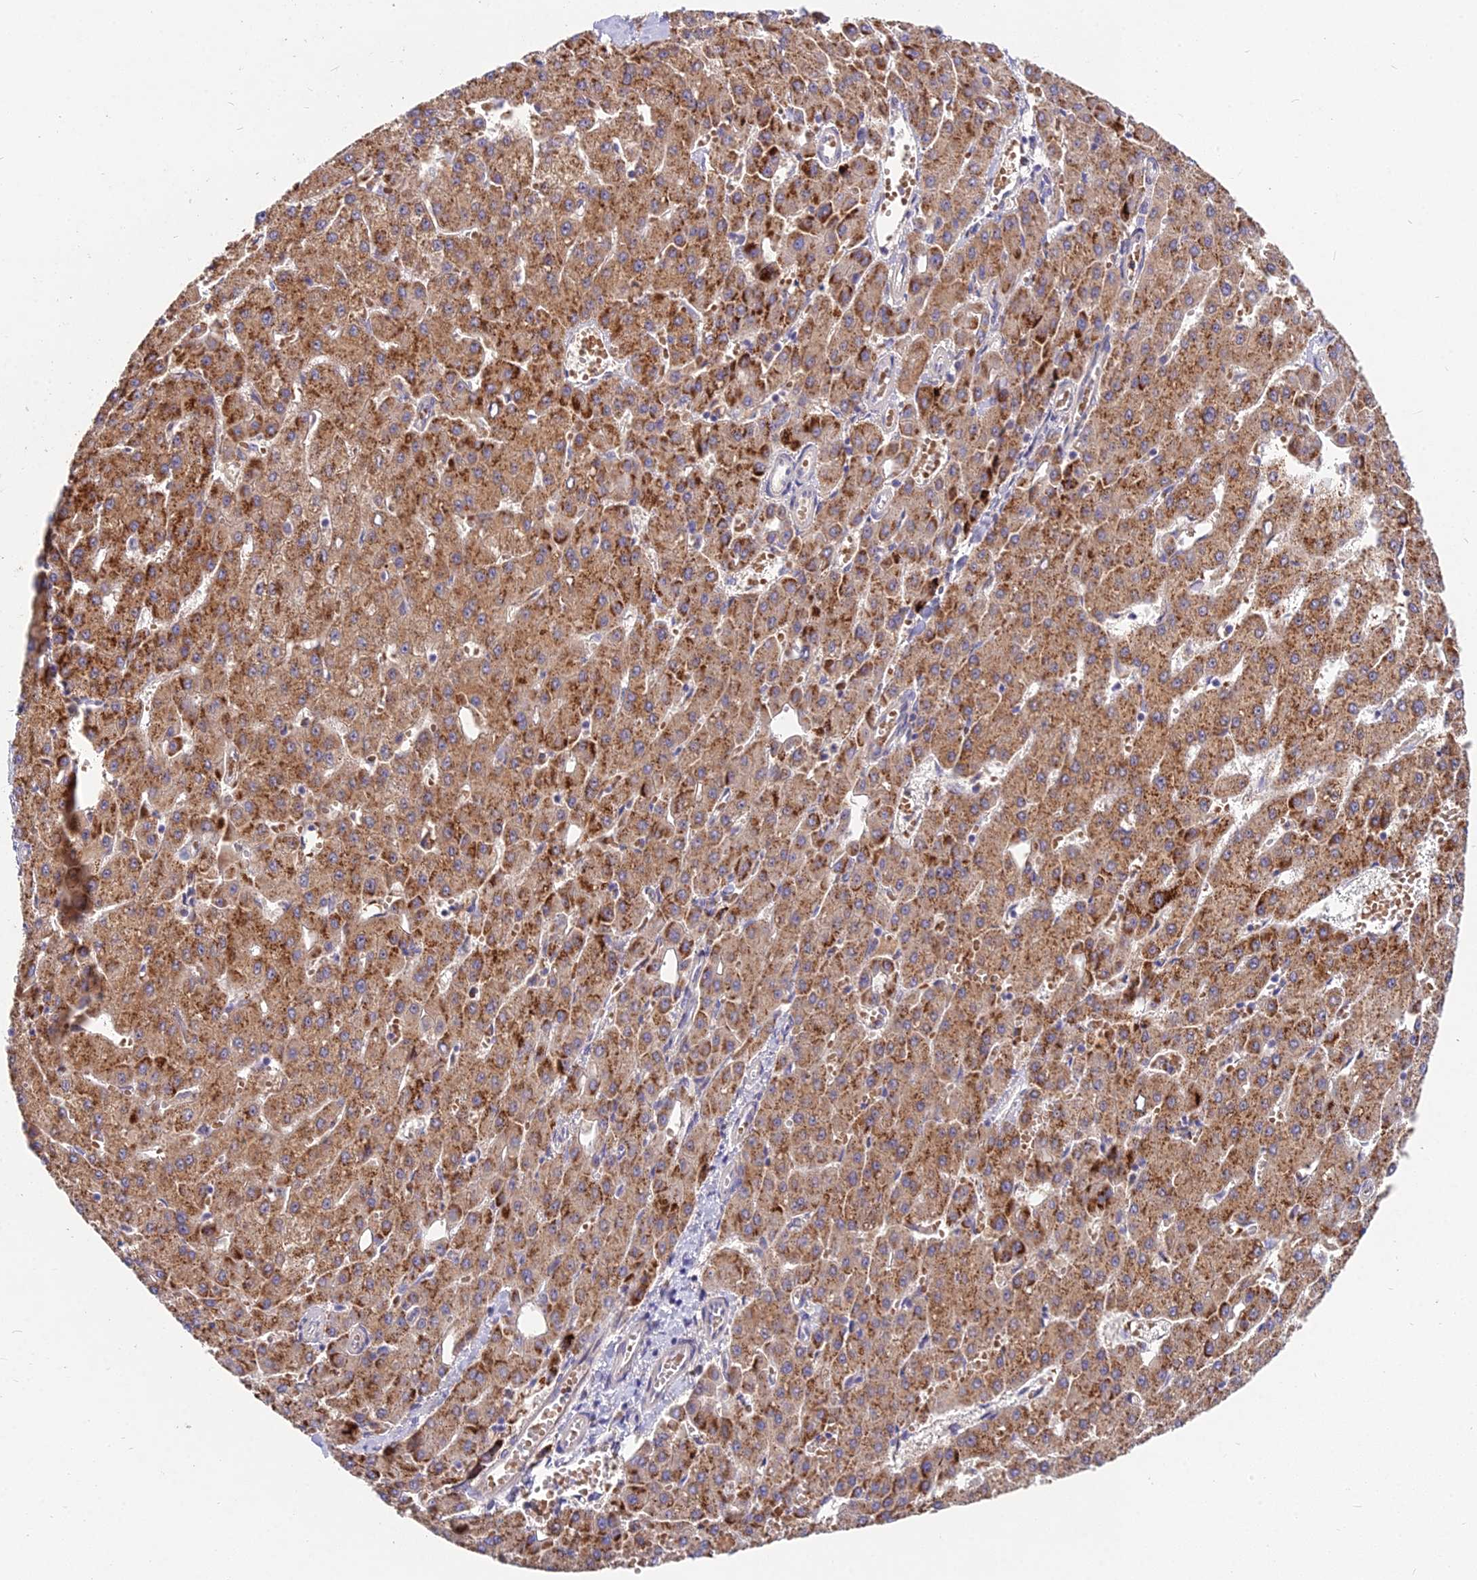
{"staining": {"intensity": "moderate", "quantity": ">75%", "location": "cytoplasmic/membranous"}, "tissue": "liver cancer", "cell_type": "Tumor cells", "image_type": "cancer", "snomed": [{"axis": "morphology", "description": "Carcinoma, Hepatocellular, NOS"}, {"axis": "topography", "description": "Liver"}], "caption": "Moderate cytoplasmic/membranous expression for a protein is seen in about >75% of tumor cells of liver cancer (hepatocellular carcinoma) using IHC.", "gene": "WDR43", "patient": {"sex": "male", "age": 47}}